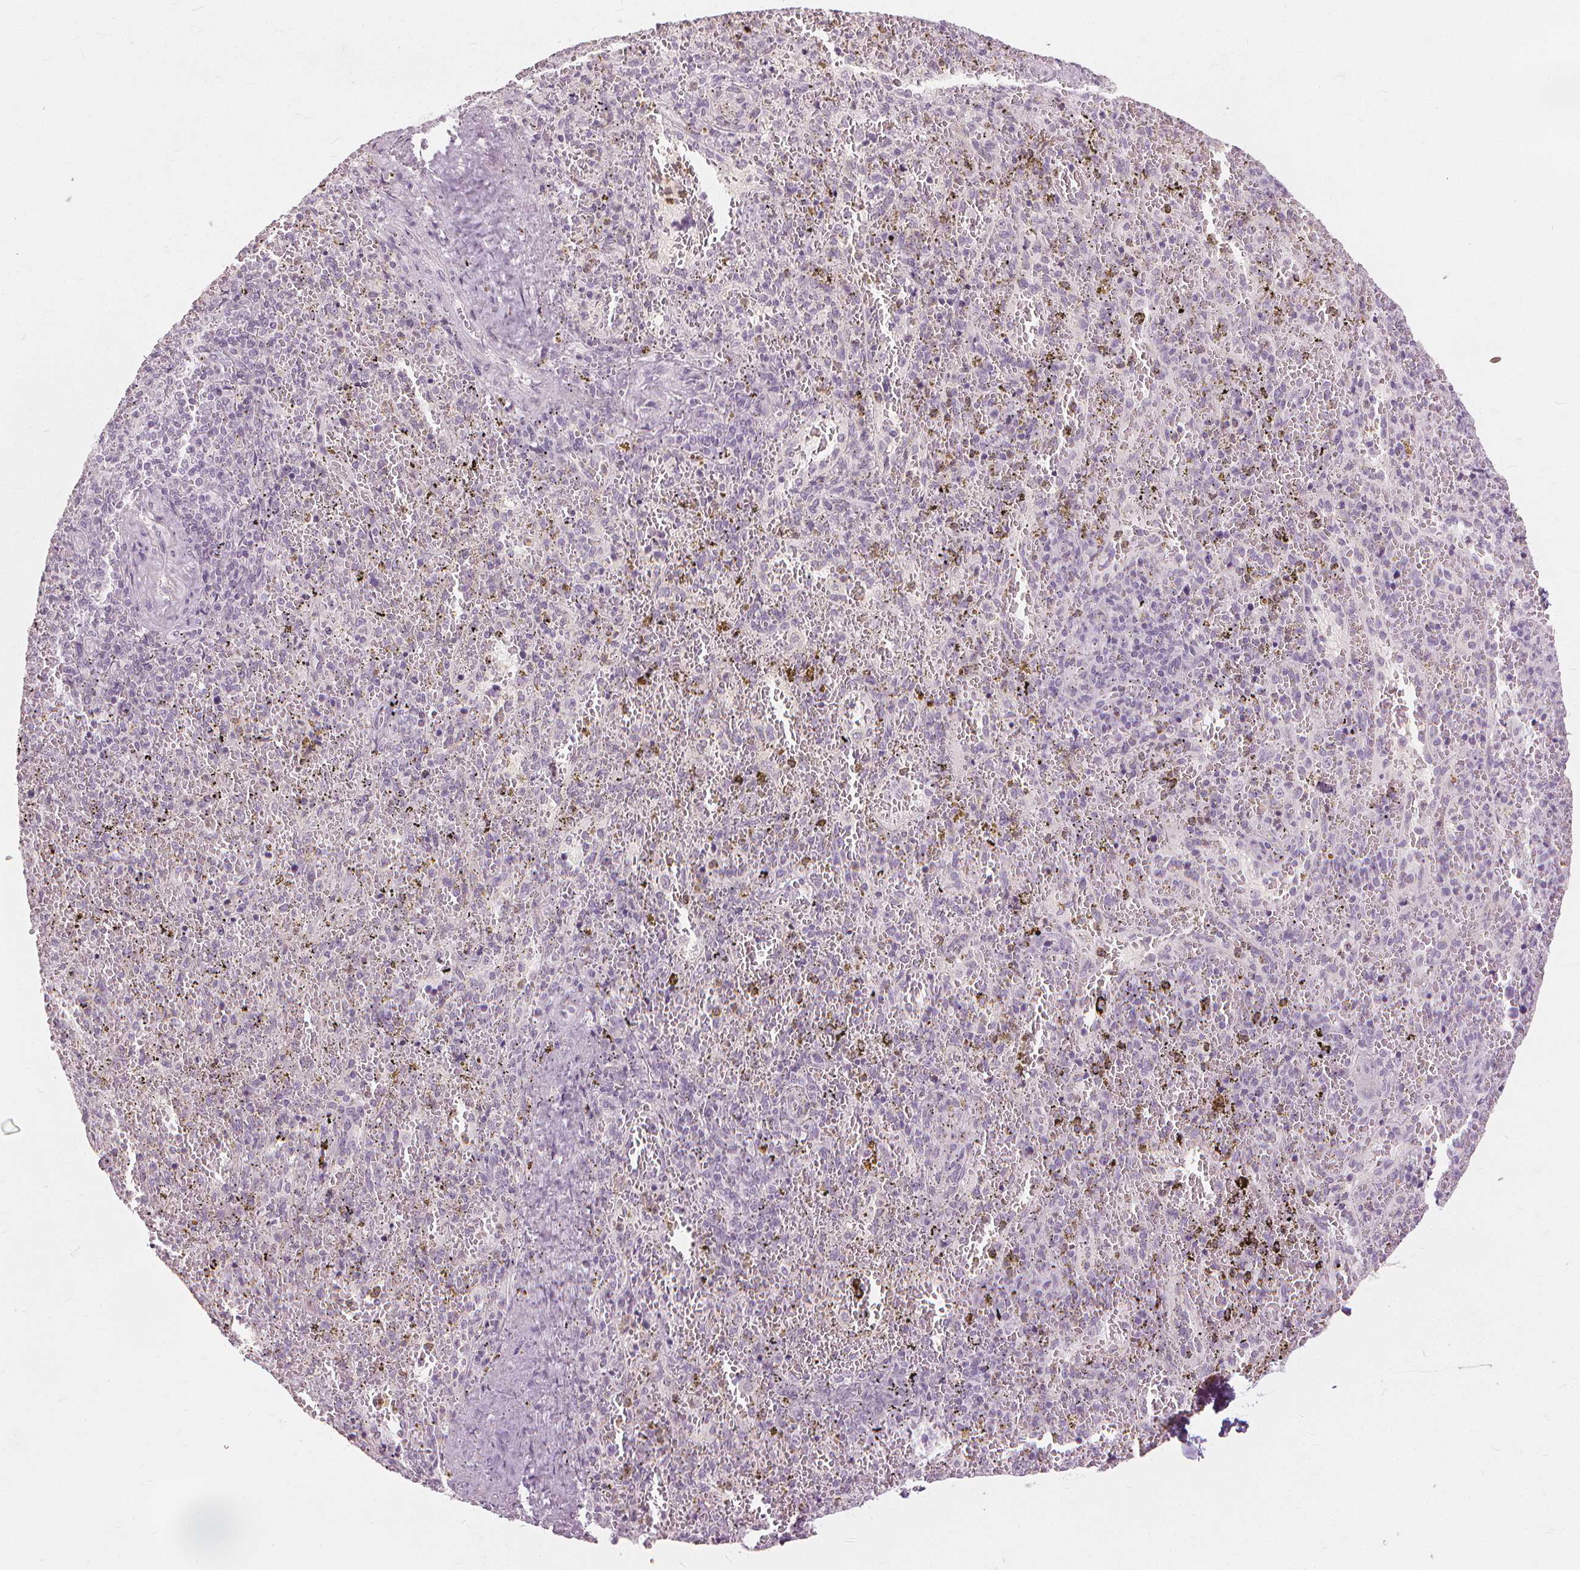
{"staining": {"intensity": "negative", "quantity": "none", "location": "none"}, "tissue": "spleen", "cell_type": "Cells in red pulp", "image_type": "normal", "snomed": [{"axis": "morphology", "description": "Normal tissue, NOS"}, {"axis": "topography", "description": "Spleen"}], "caption": "Immunohistochemistry (IHC) histopathology image of normal spleen: spleen stained with DAB (3,3'-diaminobenzidine) demonstrates no significant protein staining in cells in red pulp.", "gene": "SFTPD", "patient": {"sex": "female", "age": 50}}